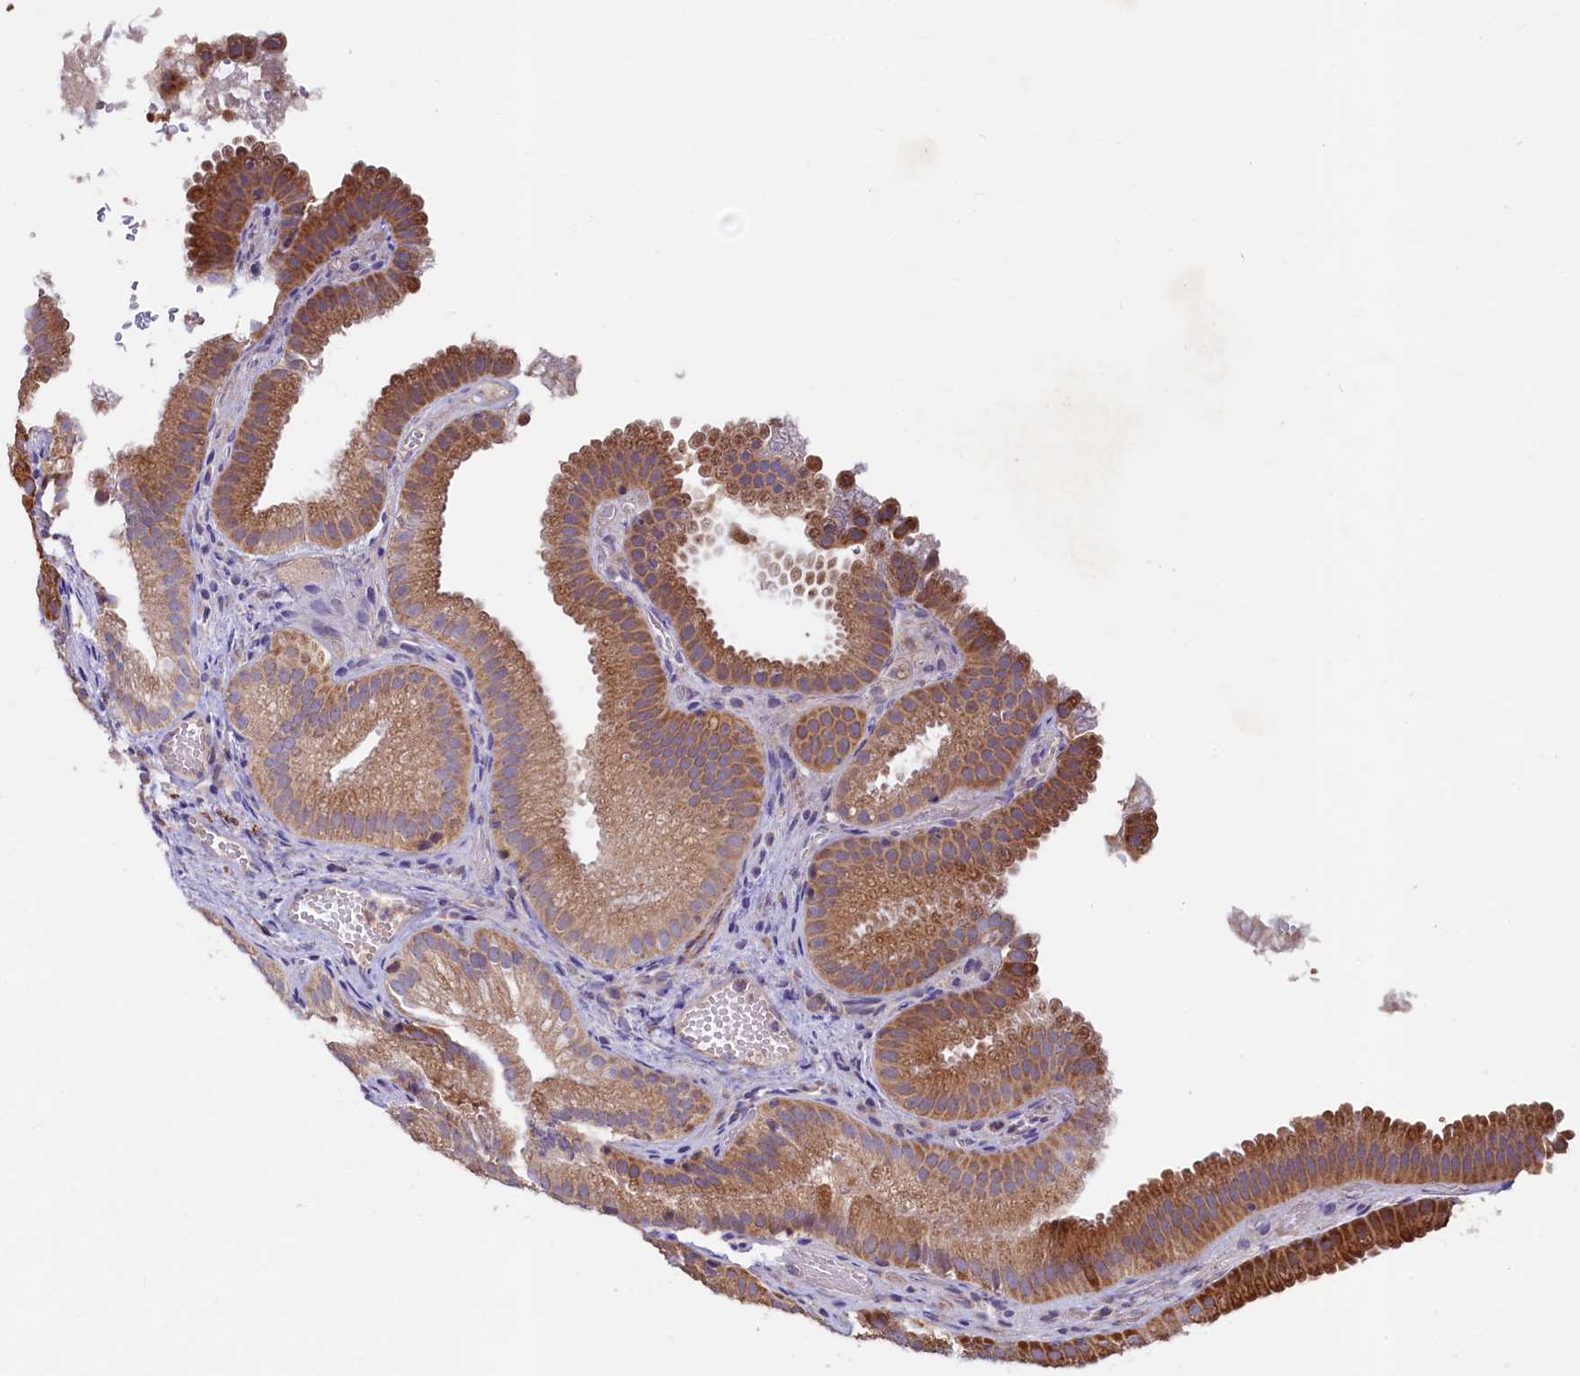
{"staining": {"intensity": "moderate", "quantity": ">75%", "location": "cytoplasmic/membranous"}, "tissue": "gallbladder", "cell_type": "Glandular cells", "image_type": "normal", "snomed": [{"axis": "morphology", "description": "Normal tissue, NOS"}, {"axis": "topography", "description": "Gallbladder"}], "caption": "DAB (3,3'-diaminobenzidine) immunohistochemical staining of unremarkable gallbladder shows moderate cytoplasmic/membranous protein expression in about >75% of glandular cells.", "gene": "CIAO3", "patient": {"sex": "female", "age": 30}}